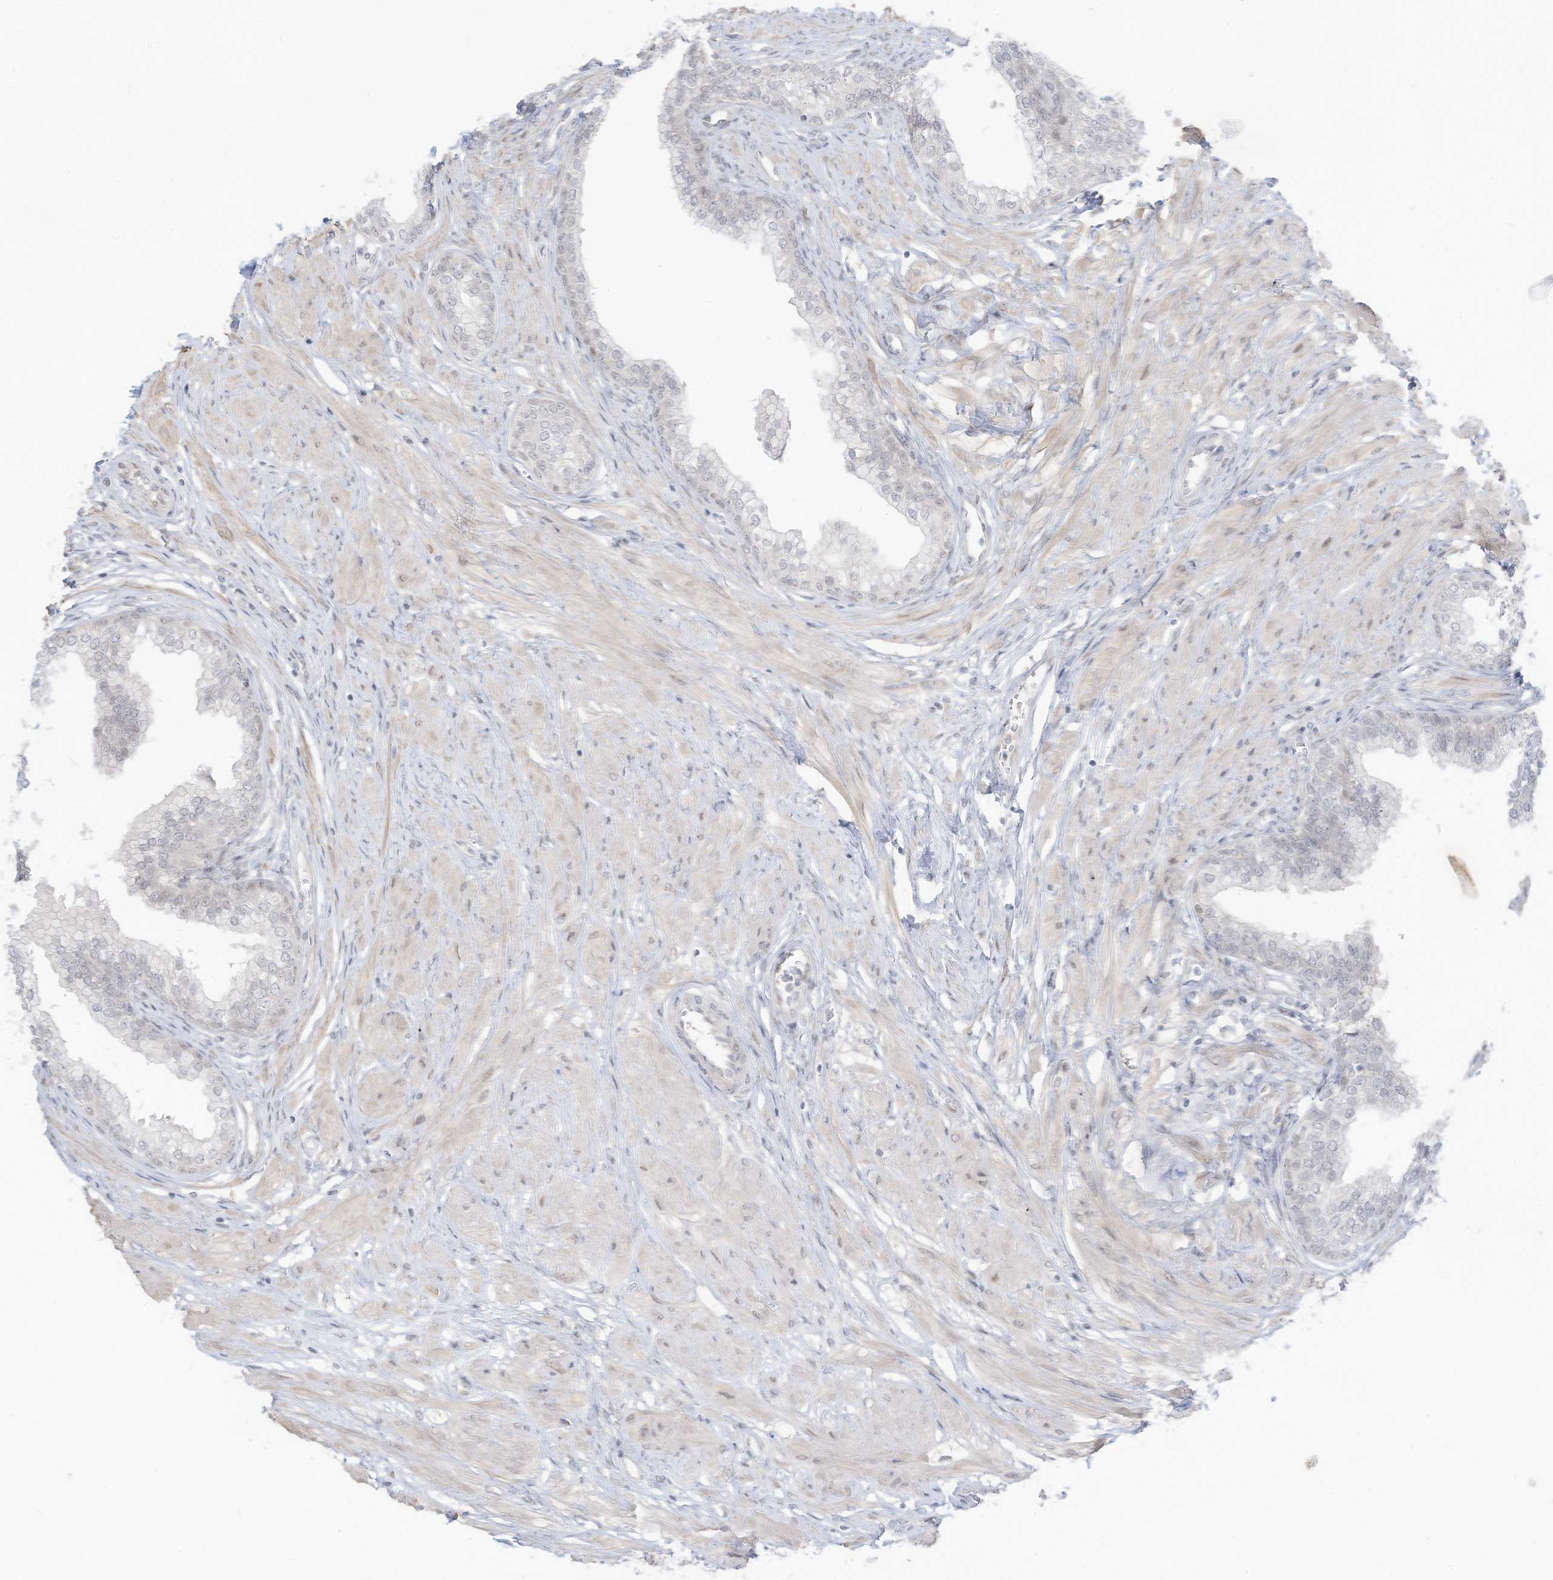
{"staining": {"intensity": "negative", "quantity": "none", "location": "none"}, "tissue": "prostate", "cell_type": "Glandular cells", "image_type": "normal", "snomed": [{"axis": "morphology", "description": "Normal tissue, NOS"}, {"axis": "morphology", "description": "Urothelial carcinoma, Low grade"}, {"axis": "topography", "description": "Urinary bladder"}, {"axis": "topography", "description": "Prostate"}], "caption": "Immunohistochemical staining of normal prostate exhibits no significant expression in glandular cells.", "gene": "ASPRV1", "patient": {"sex": "male", "age": 60}}